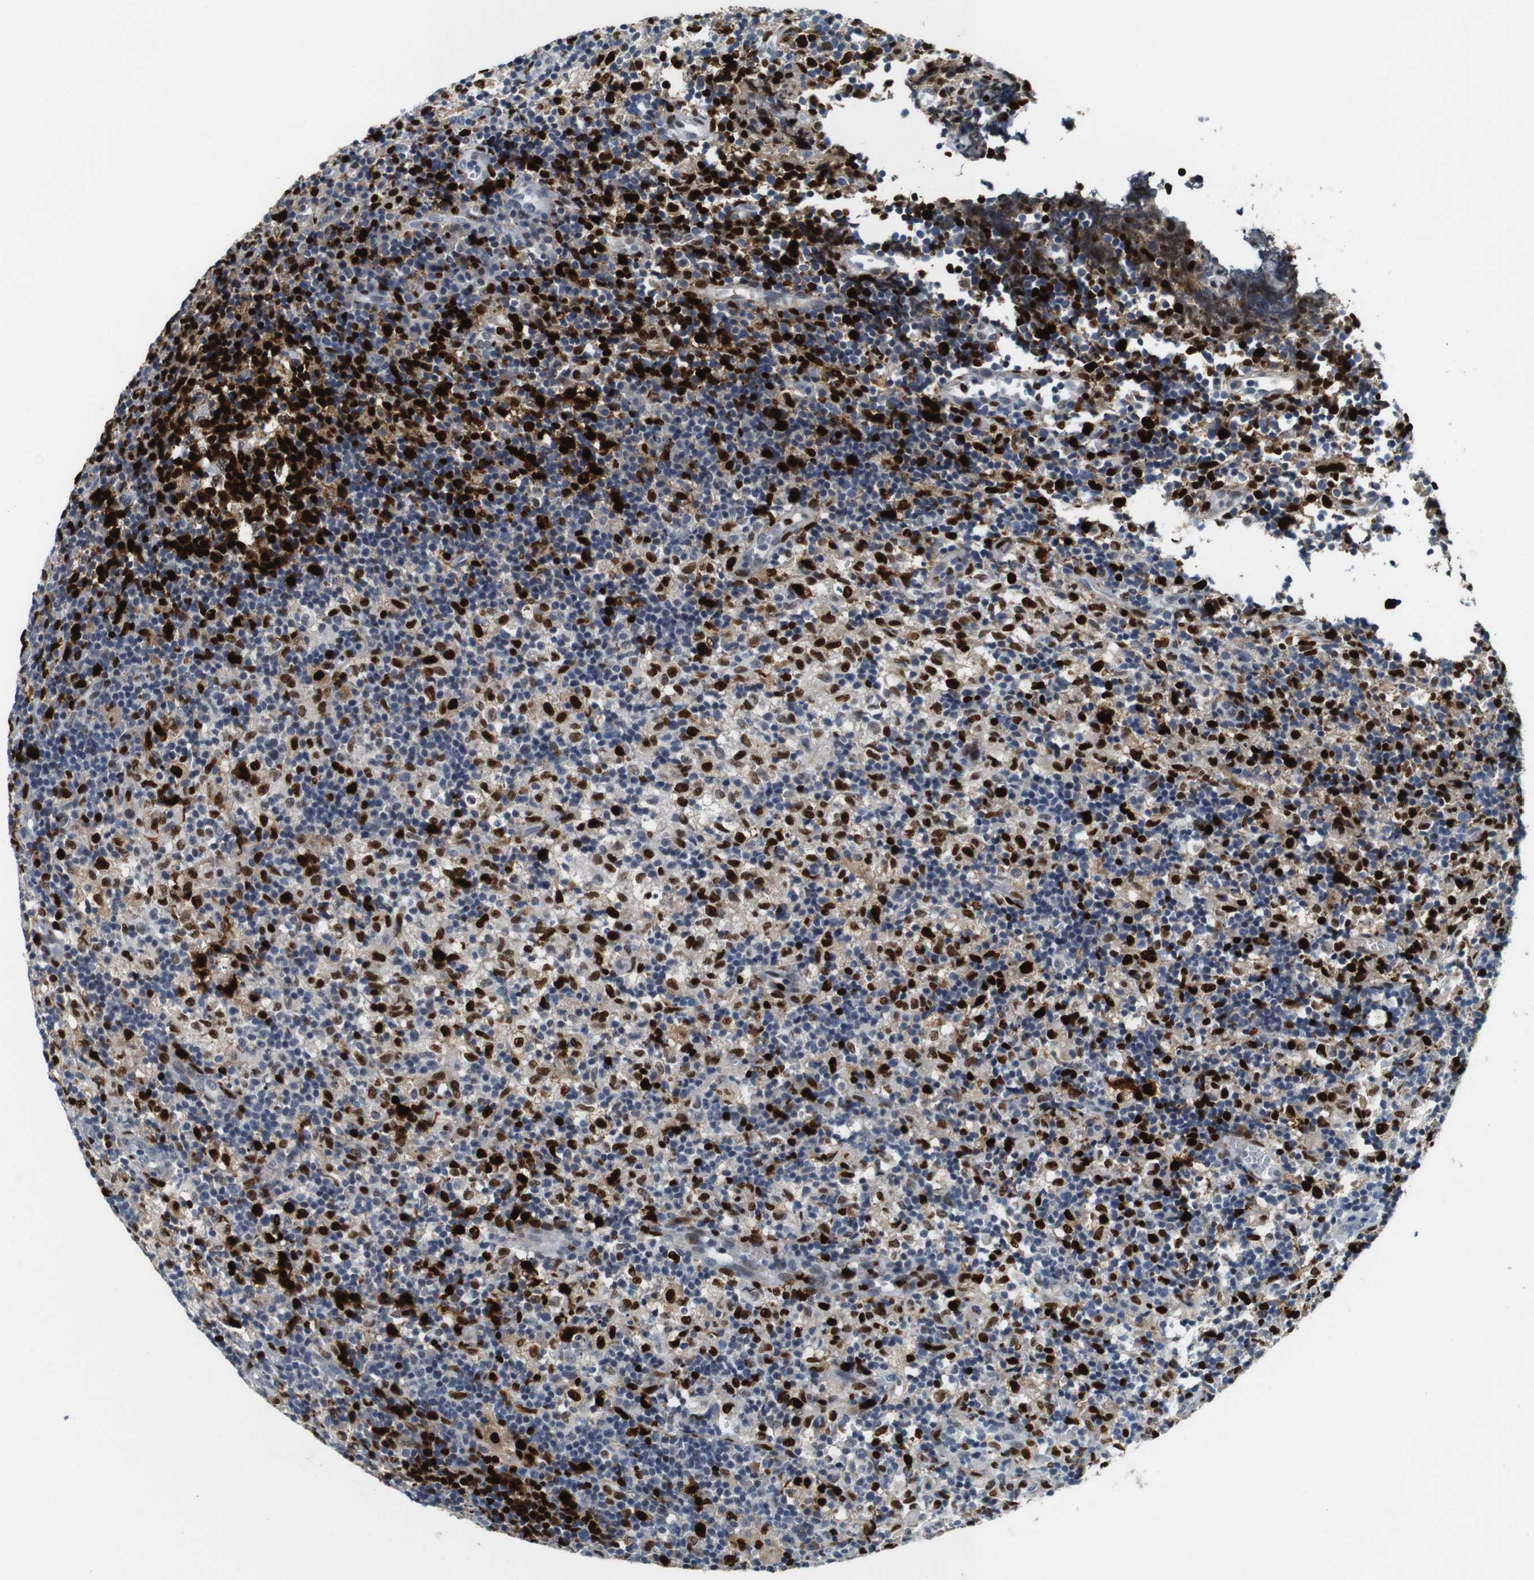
{"staining": {"intensity": "strong", "quantity": ">75%", "location": "nuclear"}, "tissue": "lymph node", "cell_type": "Germinal center cells", "image_type": "normal", "snomed": [{"axis": "morphology", "description": "Normal tissue, NOS"}, {"axis": "morphology", "description": "Inflammation, NOS"}, {"axis": "topography", "description": "Lymph node"}], "caption": "Germinal center cells show high levels of strong nuclear expression in about >75% of cells in normal lymph node.", "gene": "IRF8", "patient": {"sex": "male", "age": 55}}